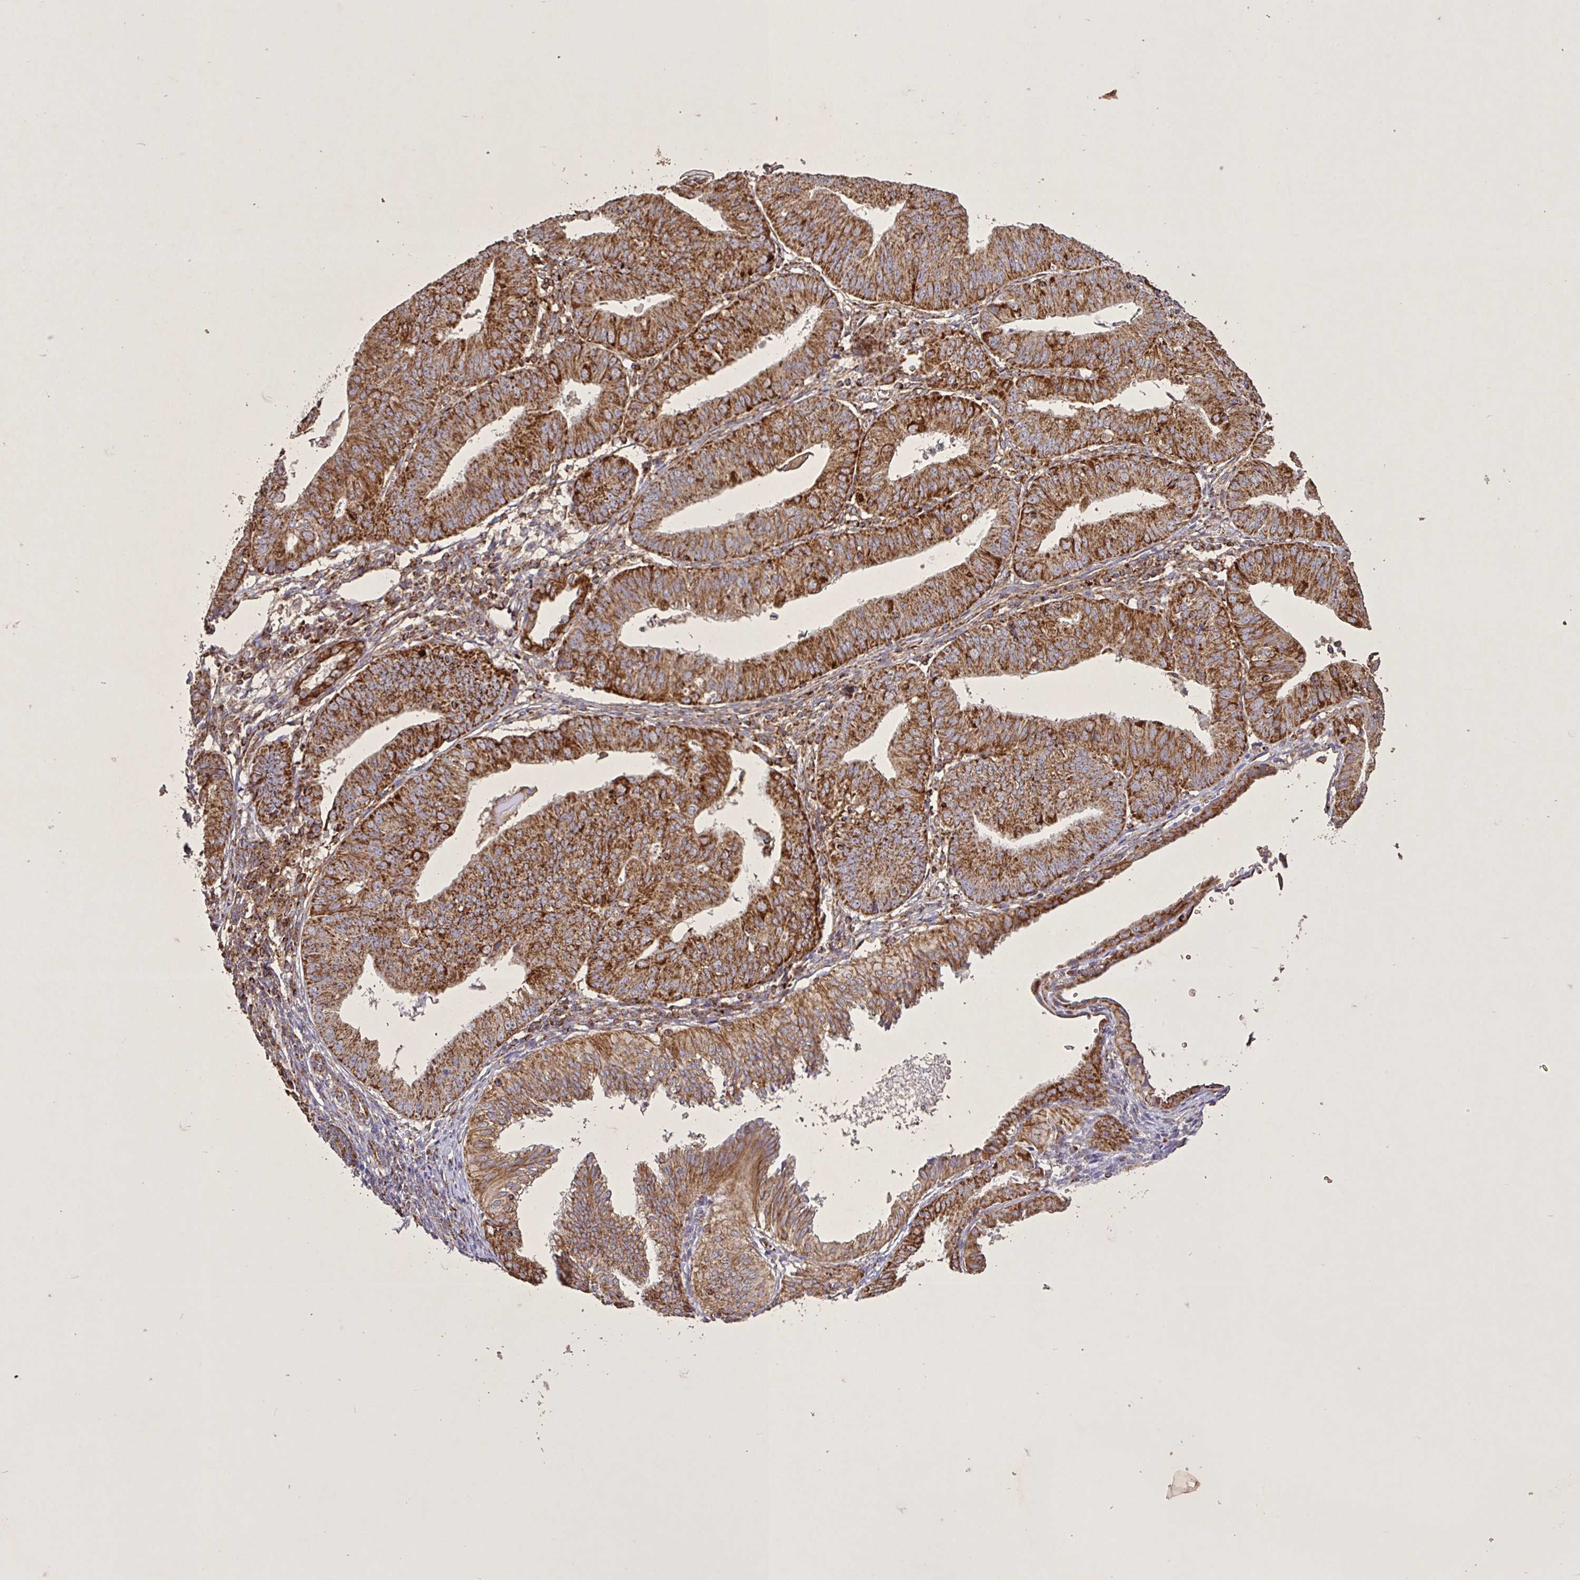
{"staining": {"intensity": "strong", "quantity": ">75%", "location": "cytoplasmic/membranous"}, "tissue": "endometrial cancer", "cell_type": "Tumor cells", "image_type": "cancer", "snomed": [{"axis": "morphology", "description": "Adenocarcinoma, NOS"}, {"axis": "topography", "description": "Endometrium"}], "caption": "This image reveals immunohistochemistry (IHC) staining of human endometrial cancer, with high strong cytoplasmic/membranous expression in approximately >75% of tumor cells.", "gene": "AGK", "patient": {"sex": "female", "age": 56}}